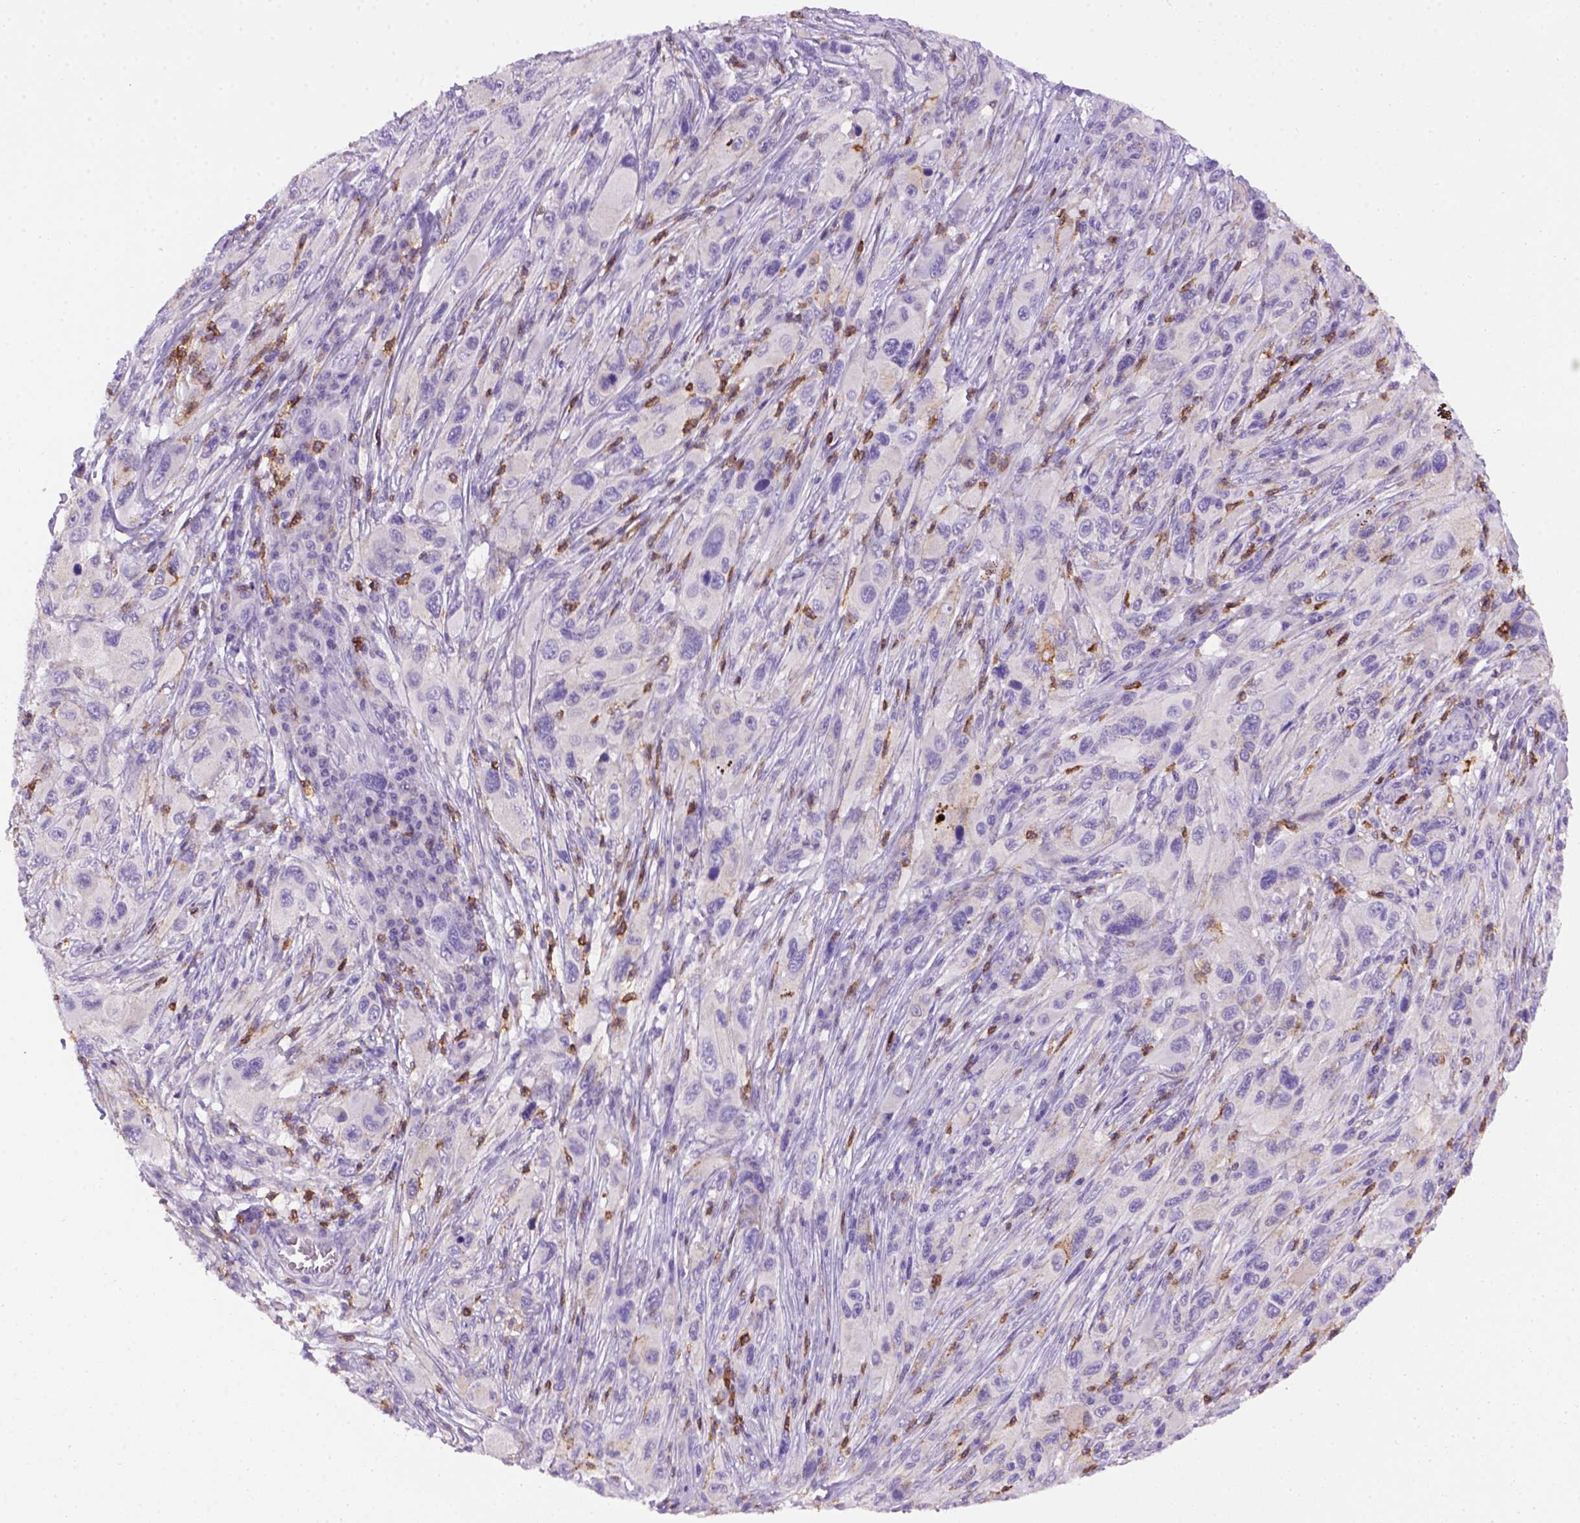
{"staining": {"intensity": "negative", "quantity": "none", "location": "none"}, "tissue": "melanoma", "cell_type": "Tumor cells", "image_type": "cancer", "snomed": [{"axis": "morphology", "description": "Malignant melanoma, NOS"}, {"axis": "topography", "description": "Skin"}], "caption": "This is a photomicrograph of immunohistochemistry (IHC) staining of malignant melanoma, which shows no expression in tumor cells.", "gene": "CD3E", "patient": {"sex": "male", "age": 53}}